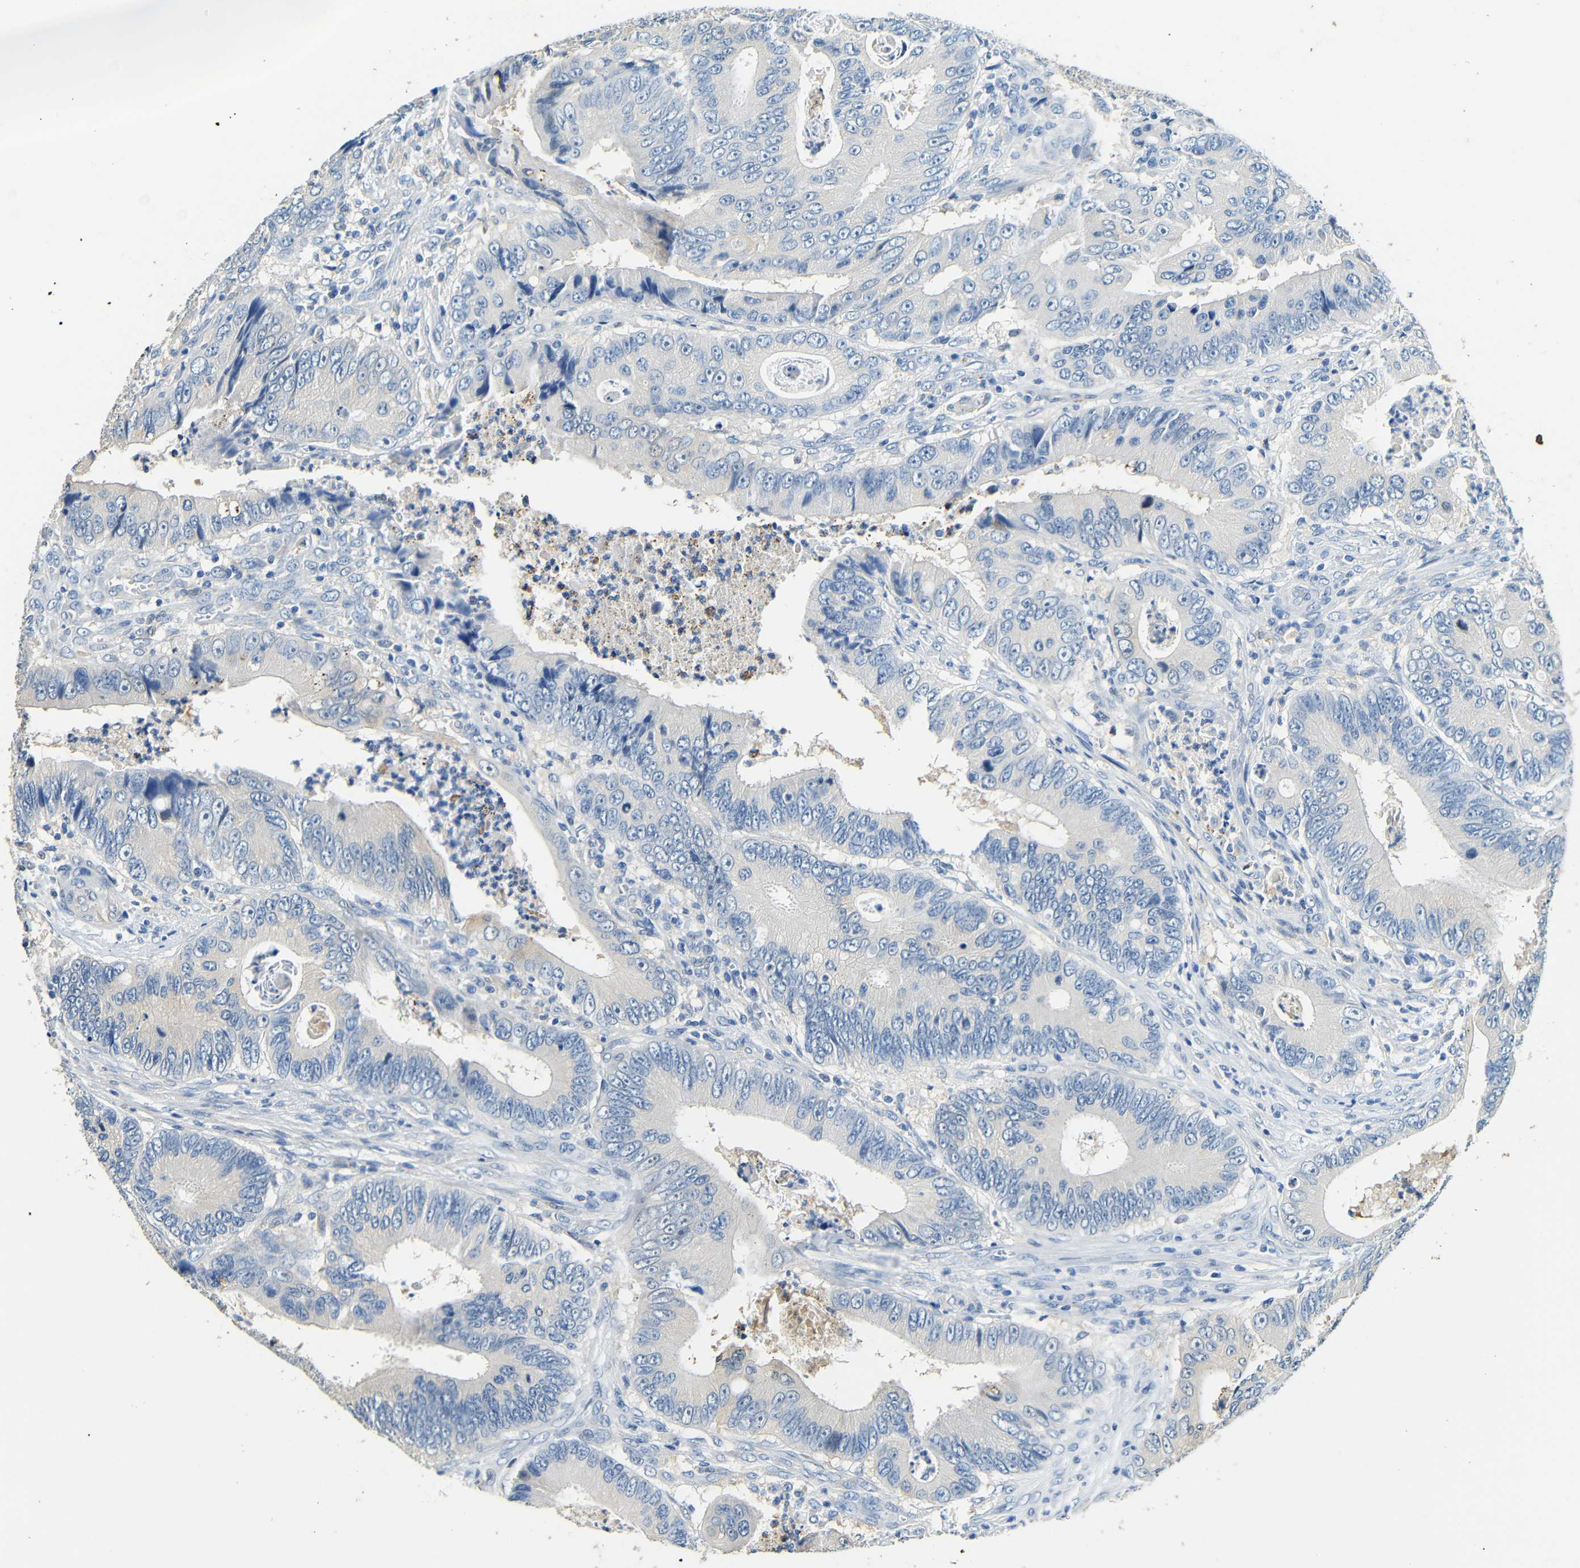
{"staining": {"intensity": "negative", "quantity": "none", "location": "none"}, "tissue": "colorectal cancer", "cell_type": "Tumor cells", "image_type": "cancer", "snomed": [{"axis": "morphology", "description": "Inflammation, NOS"}, {"axis": "morphology", "description": "Adenocarcinoma, NOS"}, {"axis": "topography", "description": "Colon"}], "caption": "An IHC micrograph of adenocarcinoma (colorectal) is shown. There is no staining in tumor cells of adenocarcinoma (colorectal).", "gene": "FMO5", "patient": {"sex": "male", "age": 72}}